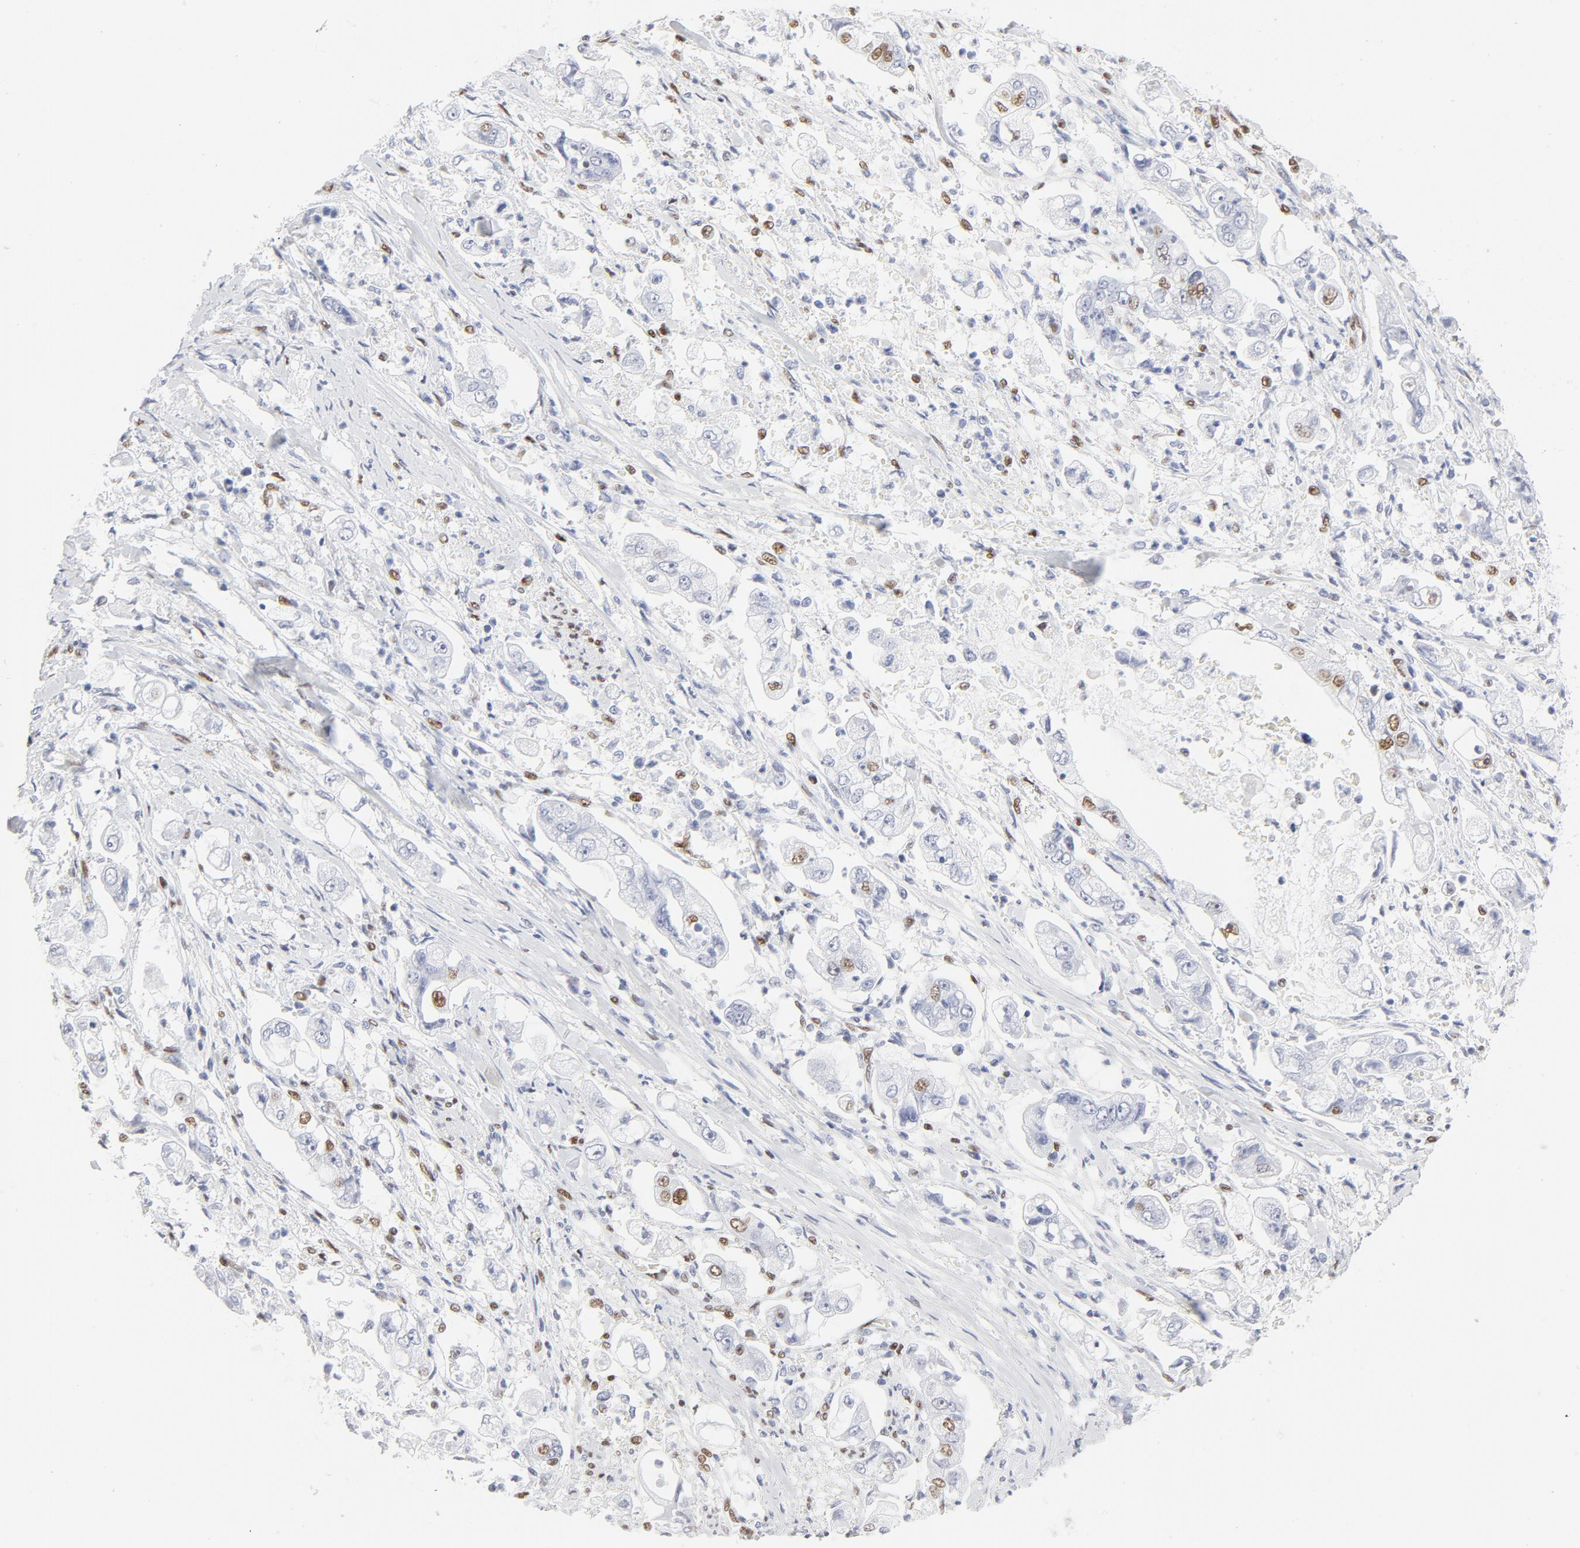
{"staining": {"intensity": "moderate", "quantity": "<25%", "location": "nuclear"}, "tissue": "stomach cancer", "cell_type": "Tumor cells", "image_type": "cancer", "snomed": [{"axis": "morphology", "description": "Adenocarcinoma, NOS"}, {"axis": "topography", "description": "Stomach"}], "caption": "The immunohistochemical stain shows moderate nuclear staining in tumor cells of stomach cancer (adenocarcinoma) tissue.", "gene": "ATF2", "patient": {"sex": "male", "age": 62}}